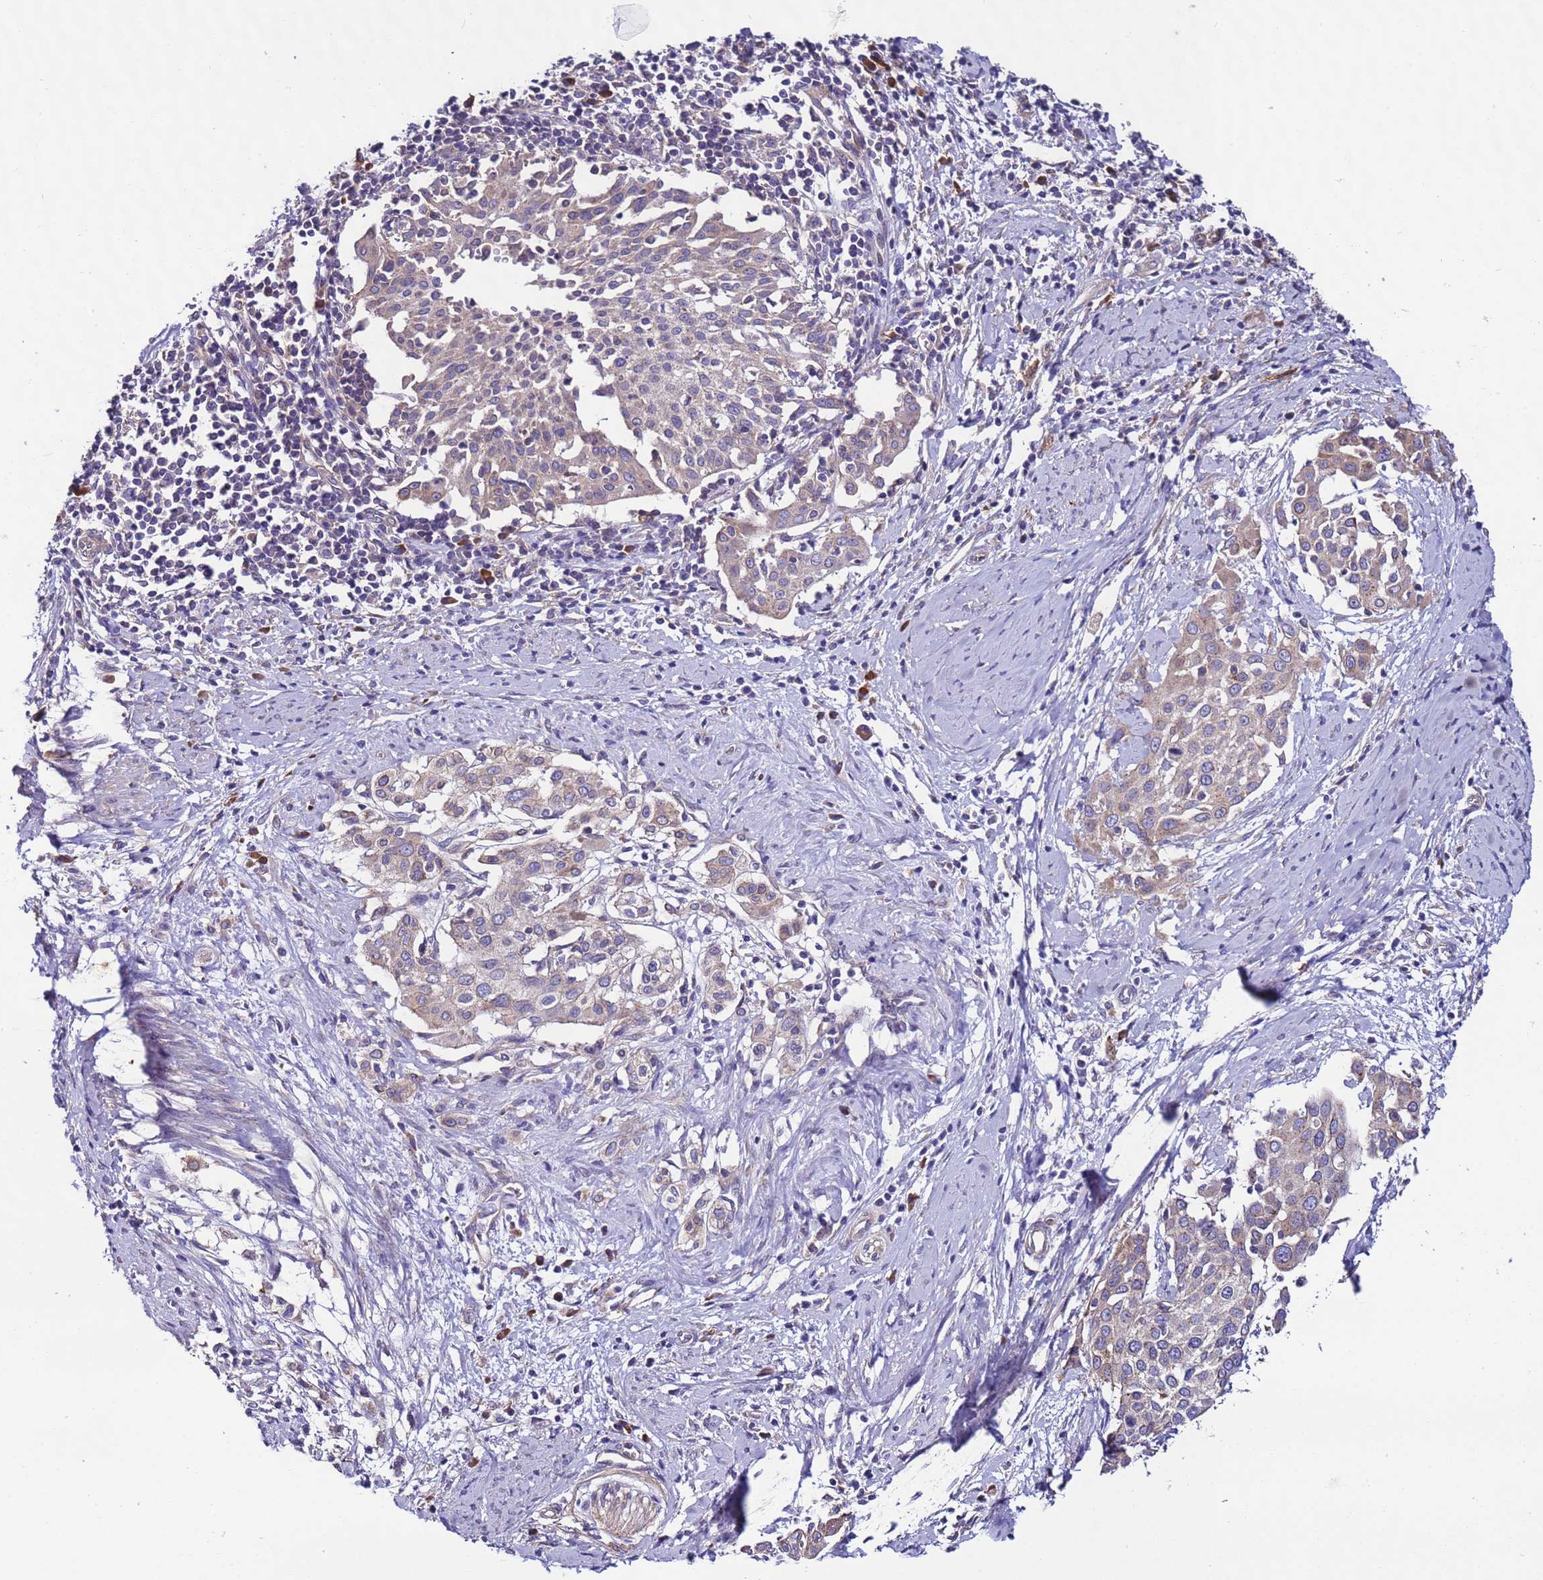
{"staining": {"intensity": "weak", "quantity": "<25%", "location": "cytoplasmic/membranous"}, "tissue": "cervical cancer", "cell_type": "Tumor cells", "image_type": "cancer", "snomed": [{"axis": "morphology", "description": "Squamous cell carcinoma, NOS"}, {"axis": "topography", "description": "Cervix"}], "caption": "The histopathology image shows no significant staining in tumor cells of cervical cancer (squamous cell carcinoma).", "gene": "SPCS1", "patient": {"sex": "female", "age": 44}}